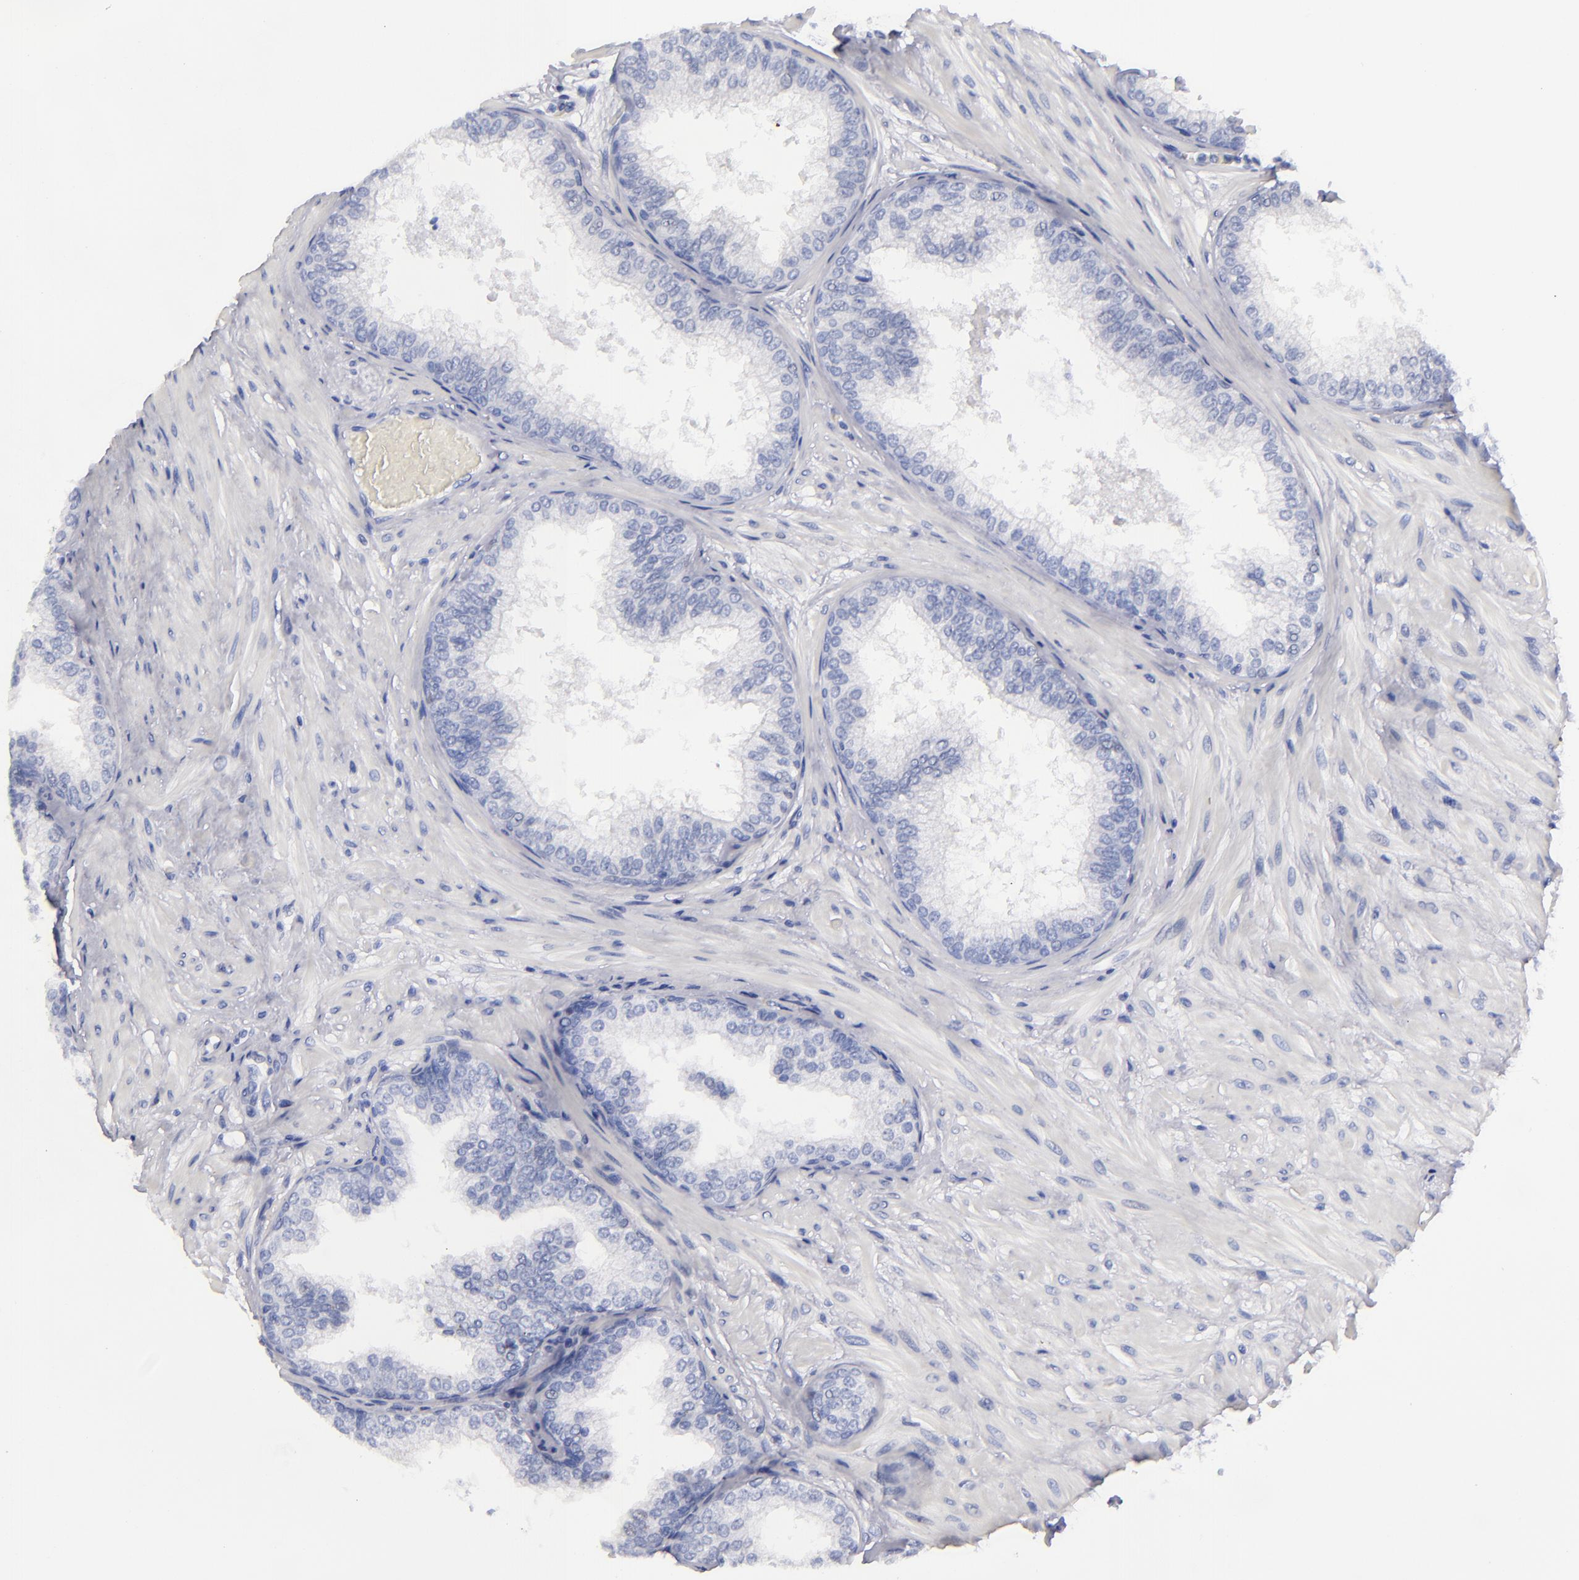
{"staining": {"intensity": "moderate", "quantity": "<25%", "location": "nuclear"}, "tissue": "prostate", "cell_type": "Glandular cells", "image_type": "normal", "snomed": [{"axis": "morphology", "description": "Normal tissue, NOS"}, {"axis": "topography", "description": "Prostate"}], "caption": "Brown immunohistochemical staining in benign prostate exhibits moderate nuclear staining in approximately <25% of glandular cells. Using DAB (3,3'-diaminobenzidine) (brown) and hematoxylin (blue) stains, captured at high magnification using brightfield microscopy.", "gene": "MCM7", "patient": {"sex": "male", "age": 60}}